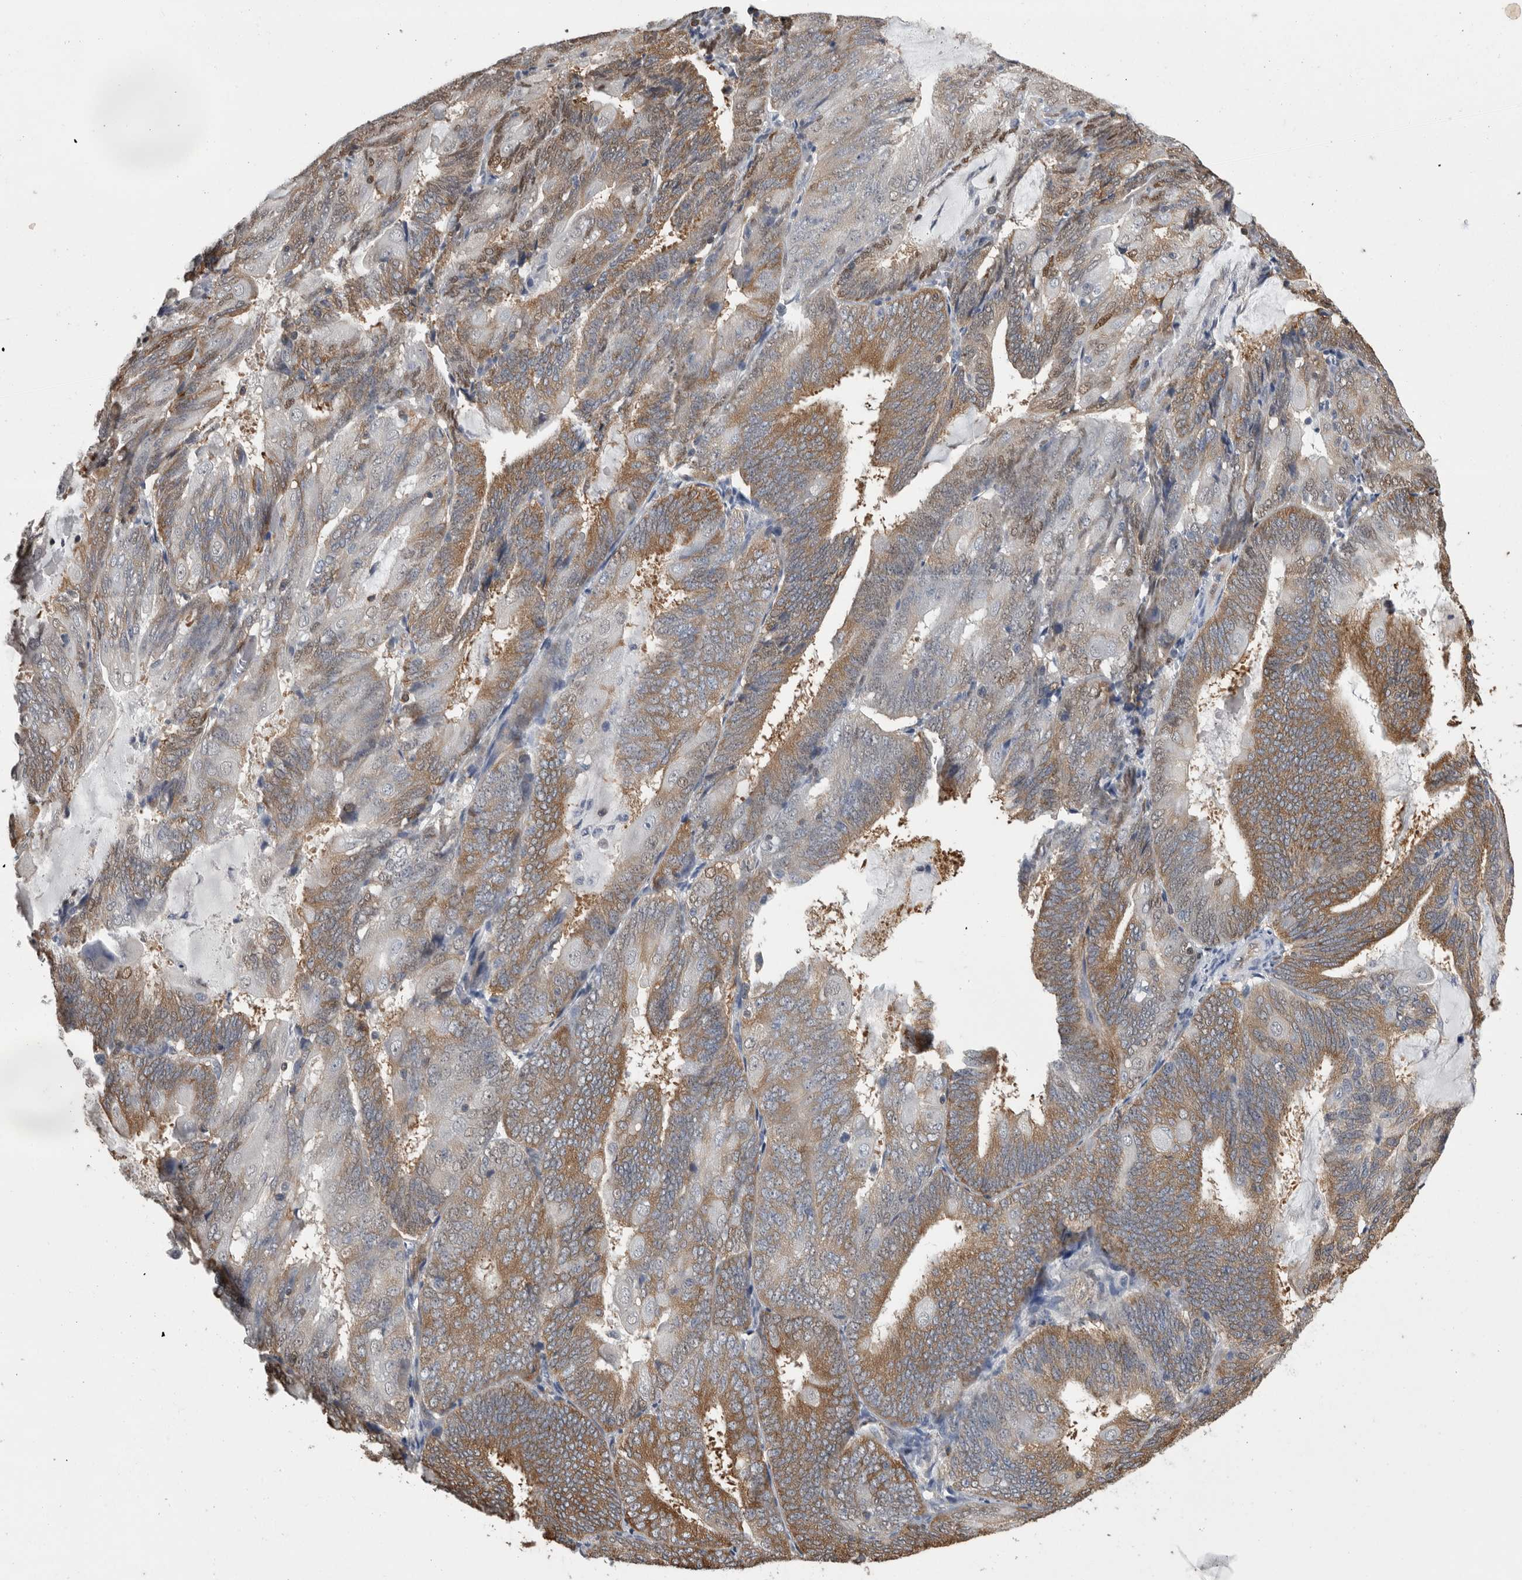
{"staining": {"intensity": "moderate", "quantity": ">75%", "location": "cytoplasmic/membranous"}, "tissue": "endometrial cancer", "cell_type": "Tumor cells", "image_type": "cancer", "snomed": [{"axis": "morphology", "description": "Adenocarcinoma, NOS"}, {"axis": "topography", "description": "Endometrium"}], "caption": "DAB immunohistochemical staining of adenocarcinoma (endometrial) exhibits moderate cytoplasmic/membranous protein positivity in about >75% of tumor cells.", "gene": "PDCD4", "patient": {"sex": "female", "age": 81}}